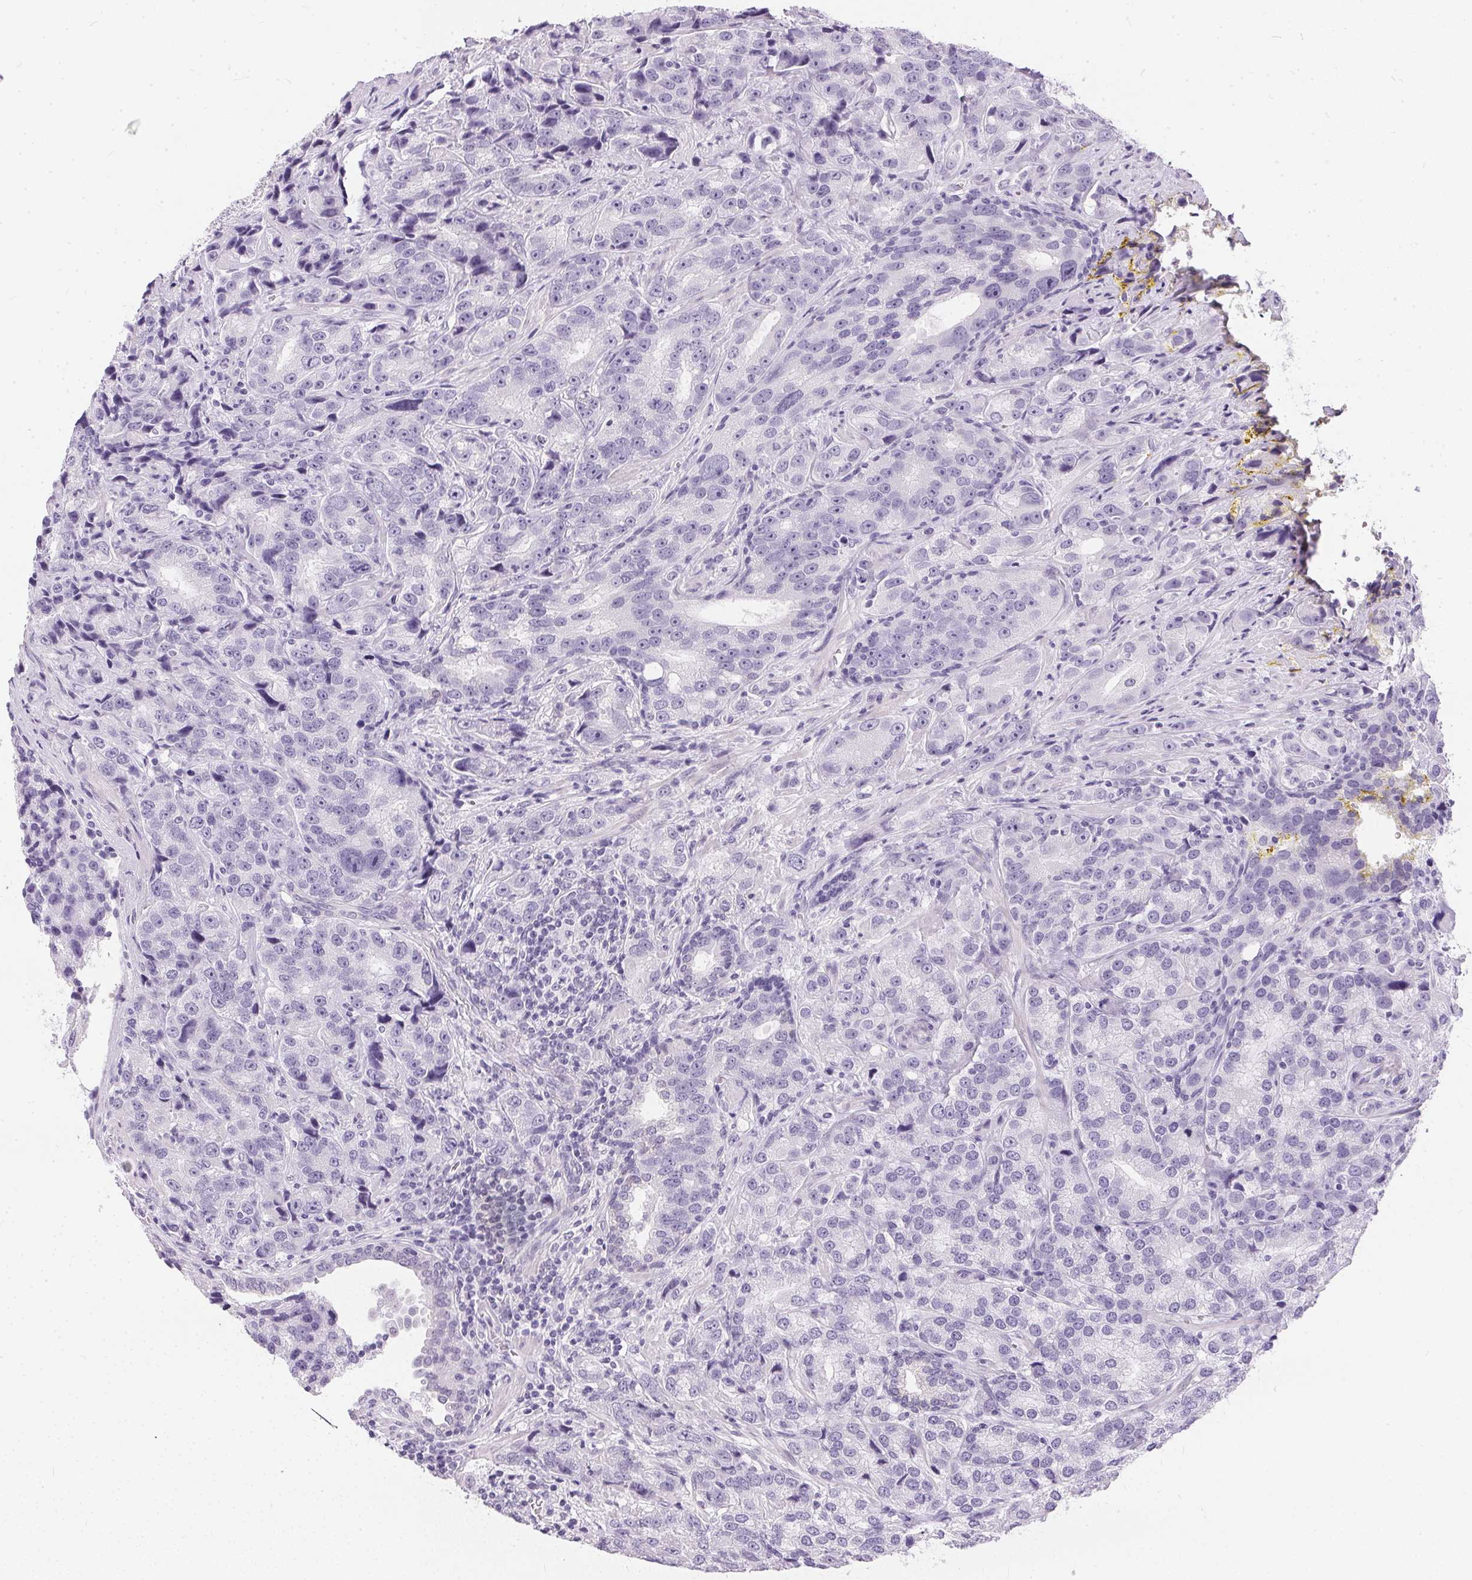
{"staining": {"intensity": "negative", "quantity": "none", "location": "none"}, "tissue": "prostate cancer", "cell_type": "Tumor cells", "image_type": "cancer", "snomed": [{"axis": "morphology", "description": "Adenocarcinoma, NOS"}, {"axis": "topography", "description": "Prostate"}], "caption": "Immunohistochemistry of human adenocarcinoma (prostate) demonstrates no positivity in tumor cells. Nuclei are stained in blue.", "gene": "GBP6", "patient": {"sex": "male", "age": 63}}